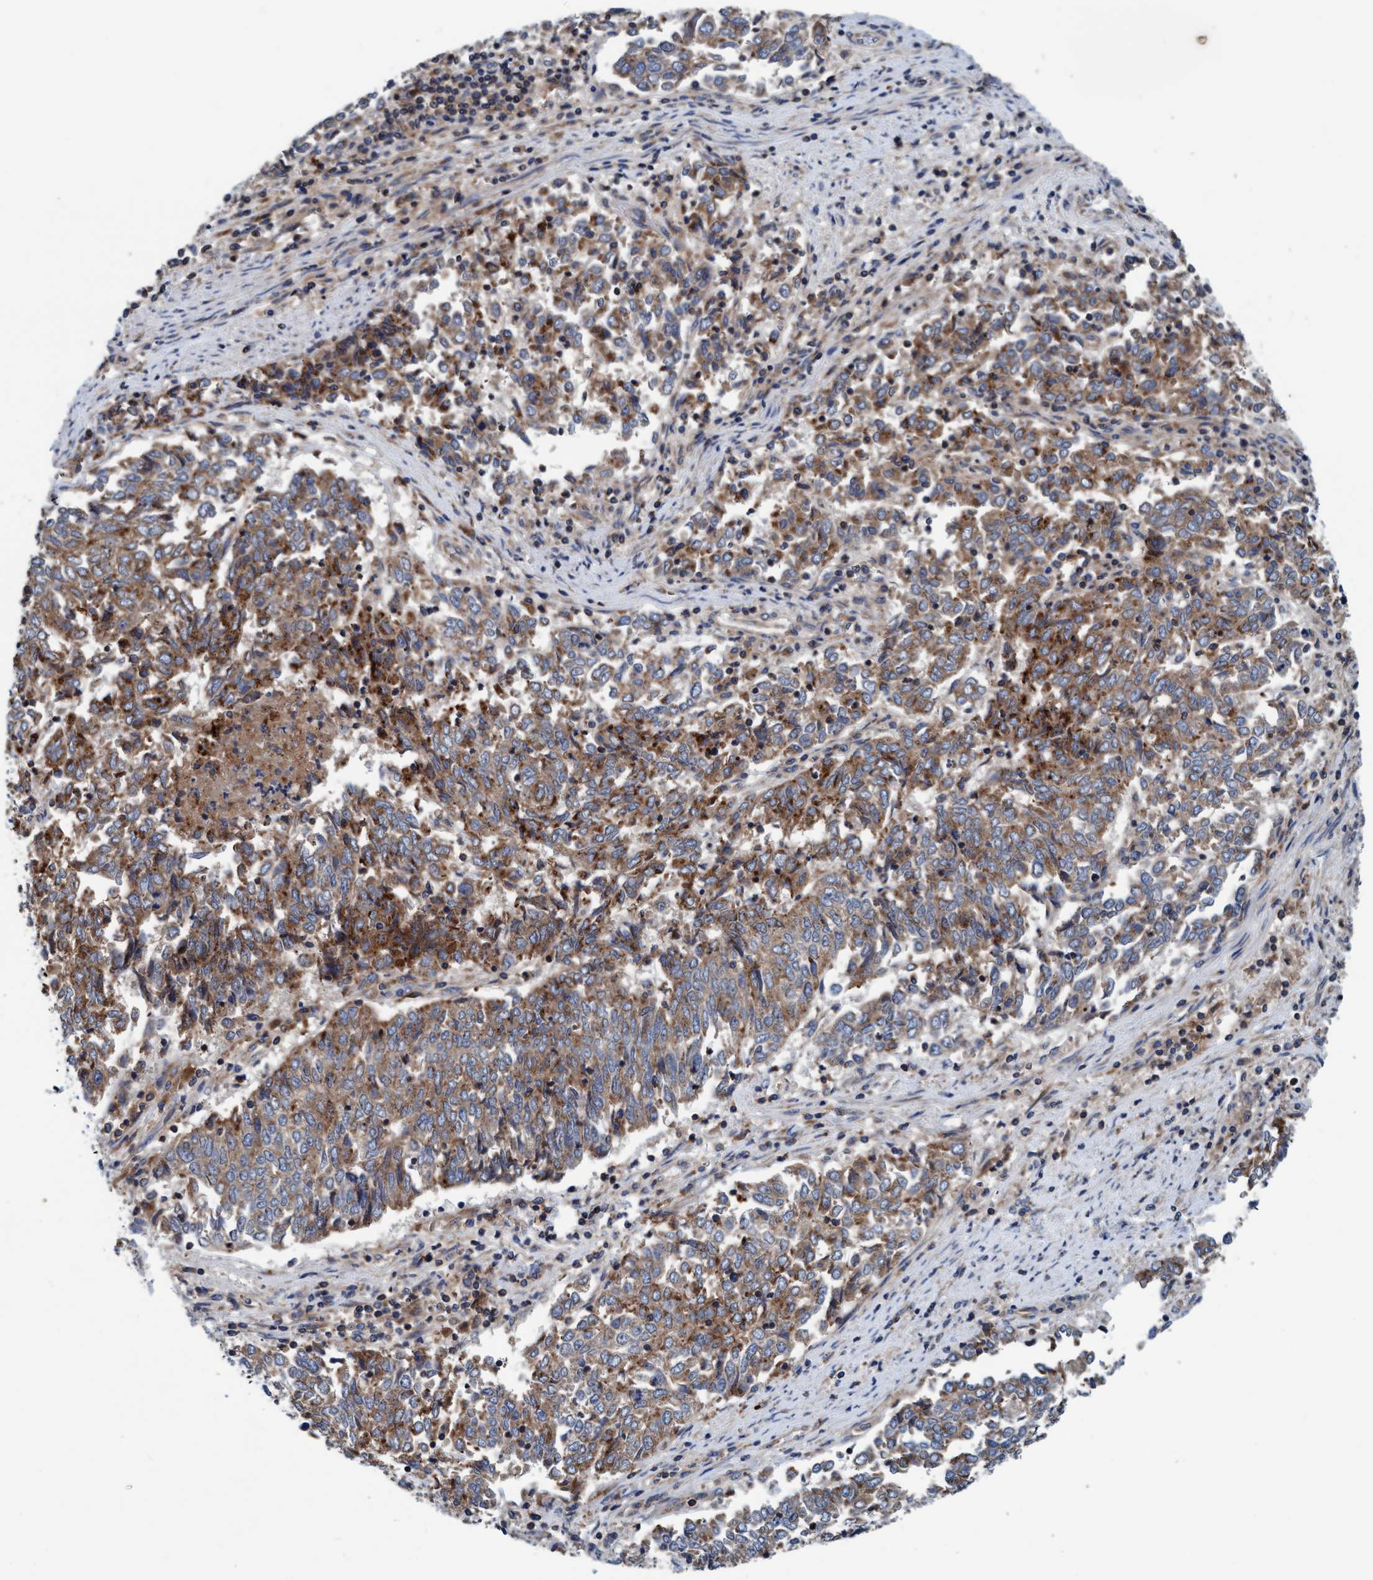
{"staining": {"intensity": "moderate", "quantity": ">75%", "location": "cytoplasmic/membranous"}, "tissue": "endometrial cancer", "cell_type": "Tumor cells", "image_type": "cancer", "snomed": [{"axis": "morphology", "description": "Adenocarcinoma, NOS"}, {"axis": "topography", "description": "Endometrium"}], "caption": "High-magnification brightfield microscopy of endometrial cancer stained with DAB (brown) and counterstained with hematoxylin (blue). tumor cells exhibit moderate cytoplasmic/membranous positivity is identified in about>75% of cells. (DAB = brown stain, brightfield microscopy at high magnification).", "gene": "ENDOG", "patient": {"sex": "female", "age": 80}}